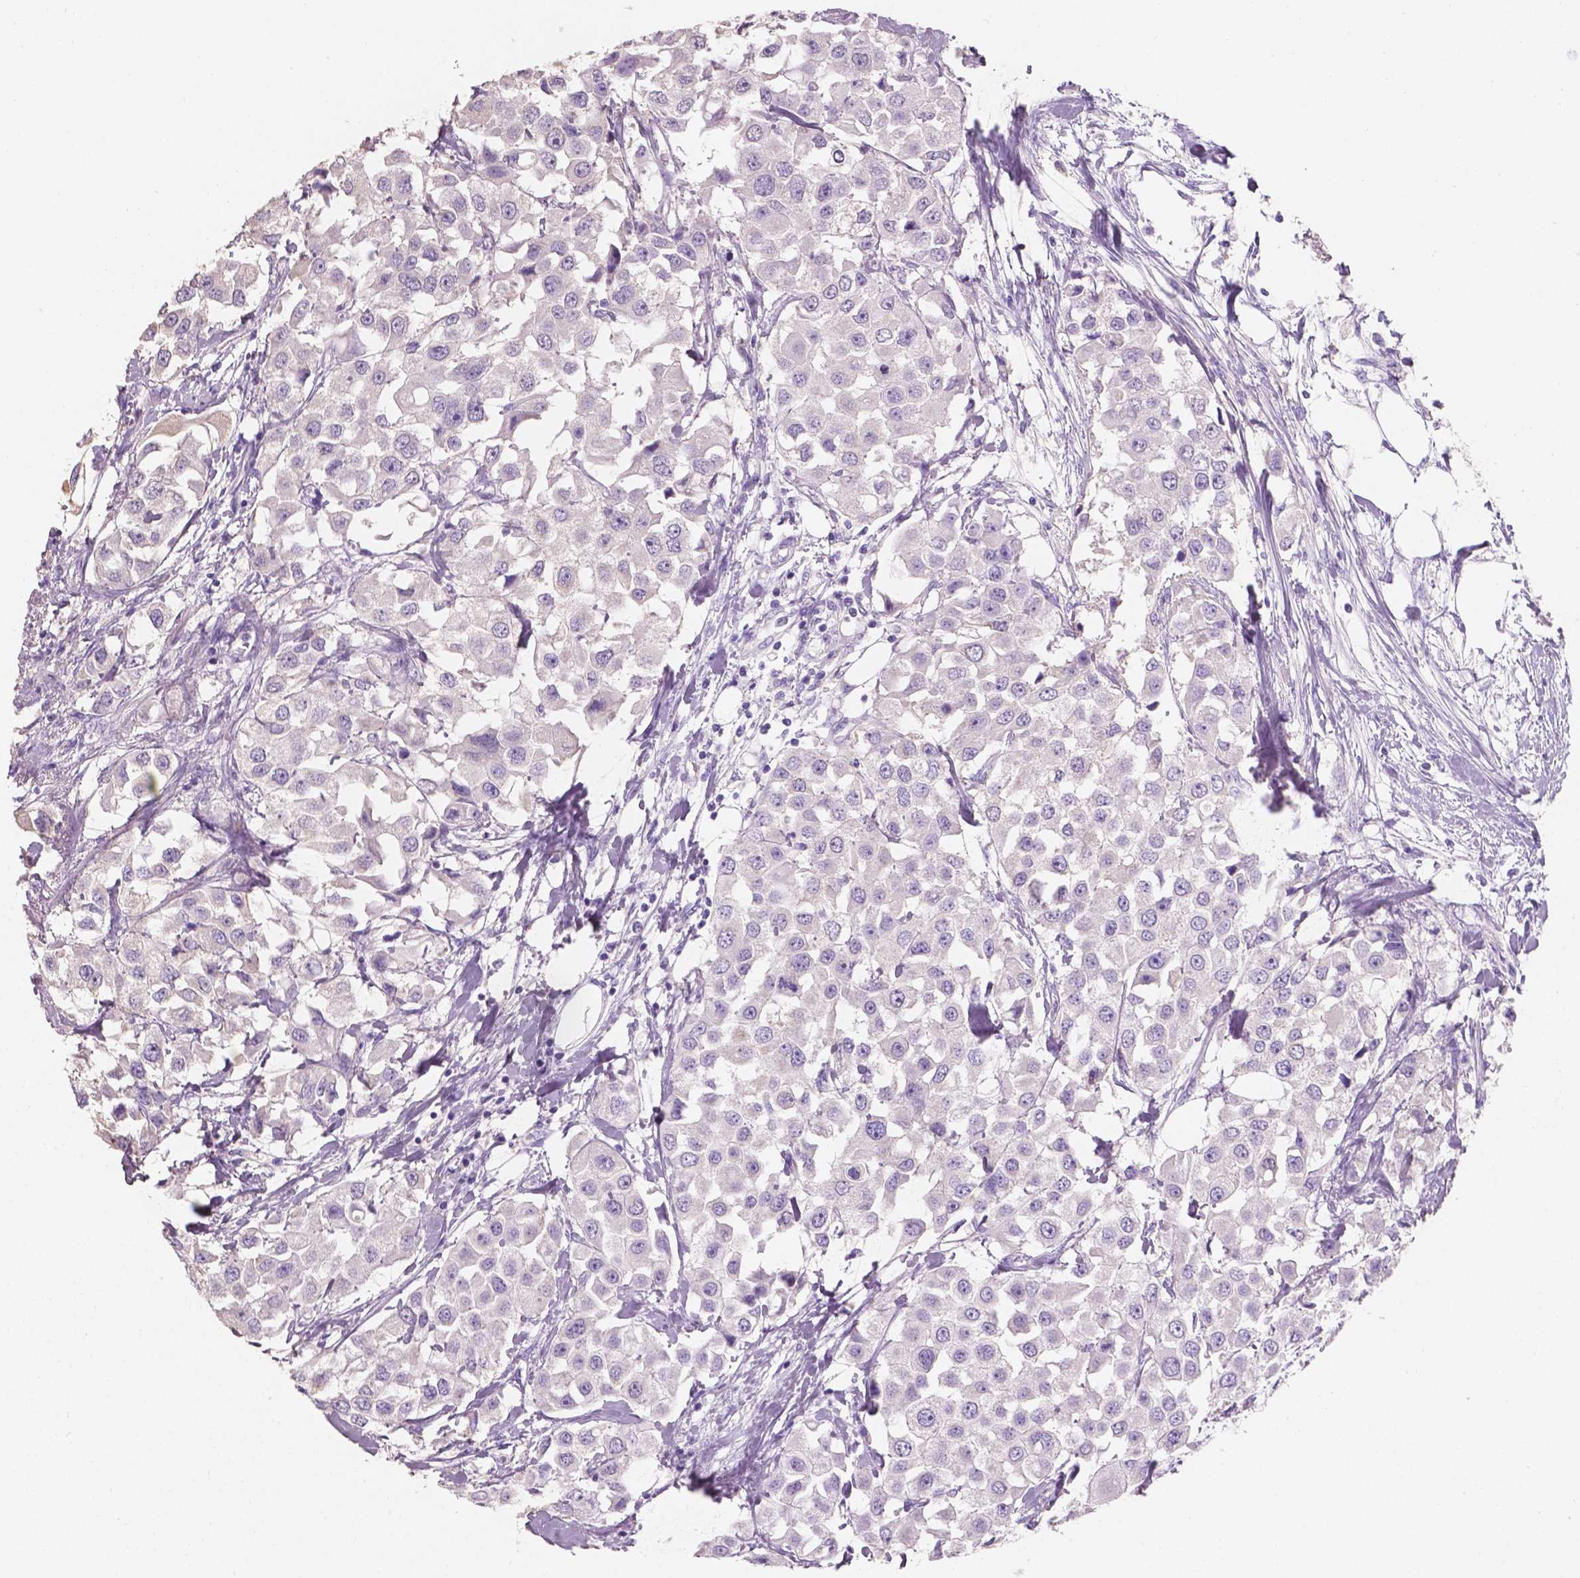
{"staining": {"intensity": "negative", "quantity": "none", "location": "none"}, "tissue": "urothelial cancer", "cell_type": "Tumor cells", "image_type": "cancer", "snomed": [{"axis": "morphology", "description": "Urothelial carcinoma, High grade"}, {"axis": "topography", "description": "Urinary bladder"}], "caption": "Urothelial cancer stained for a protein using immunohistochemistry reveals no positivity tumor cells.", "gene": "SBSN", "patient": {"sex": "female", "age": 64}}